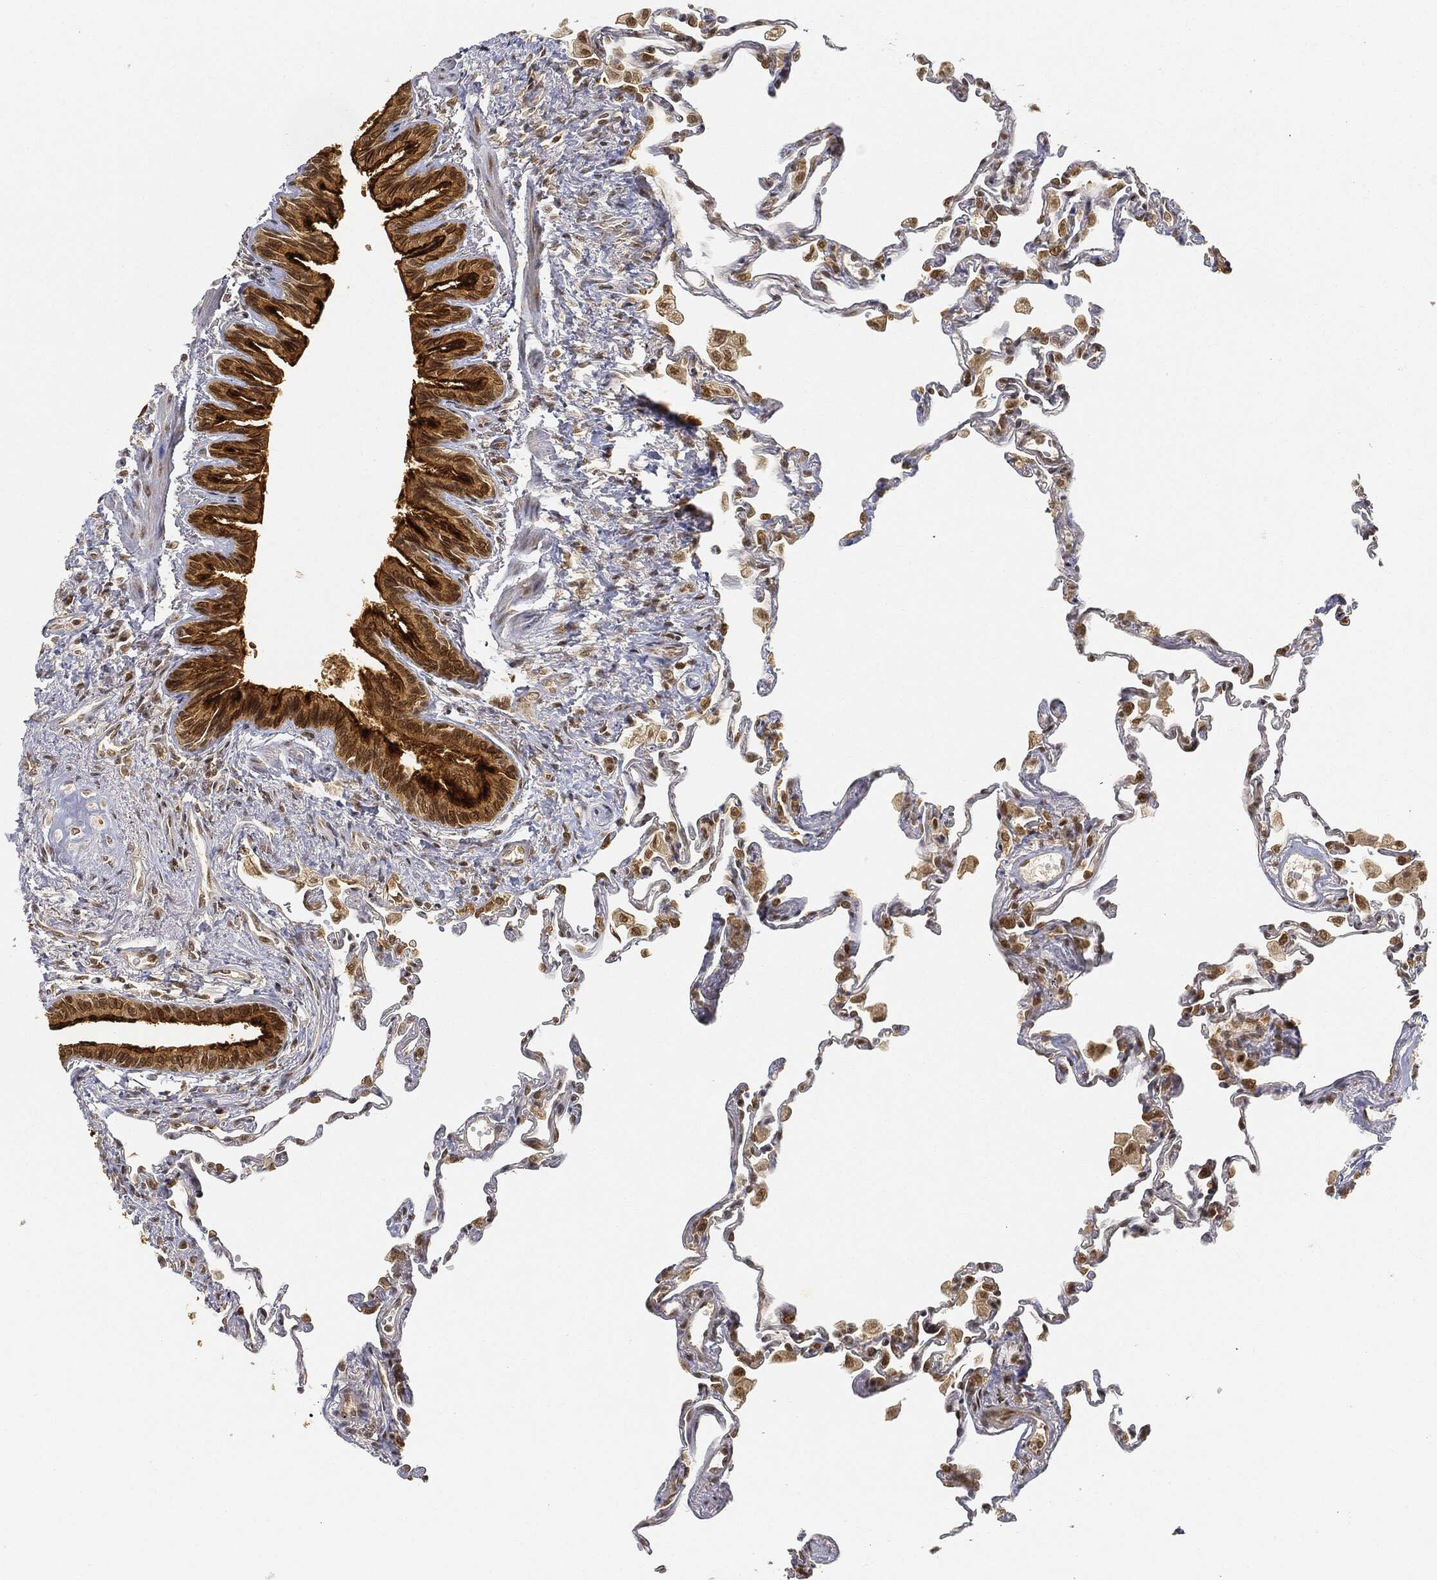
{"staining": {"intensity": "negative", "quantity": "none", "location": "none"}, "tissue": "lung", "cell_type": "Alveolar cells", "image_type": "normal", "snomed": [{"axis": "morphology", "description": "Normal tissue, NOS"}, {"axis": "topography", "description": "Lung"}], "caption": "This is a photomicrograph of IHC staining of normal lung, which shows no staining in alveolar cells.", "gene": "CIB1", "patient": {"sex": "female", "age": 57}}